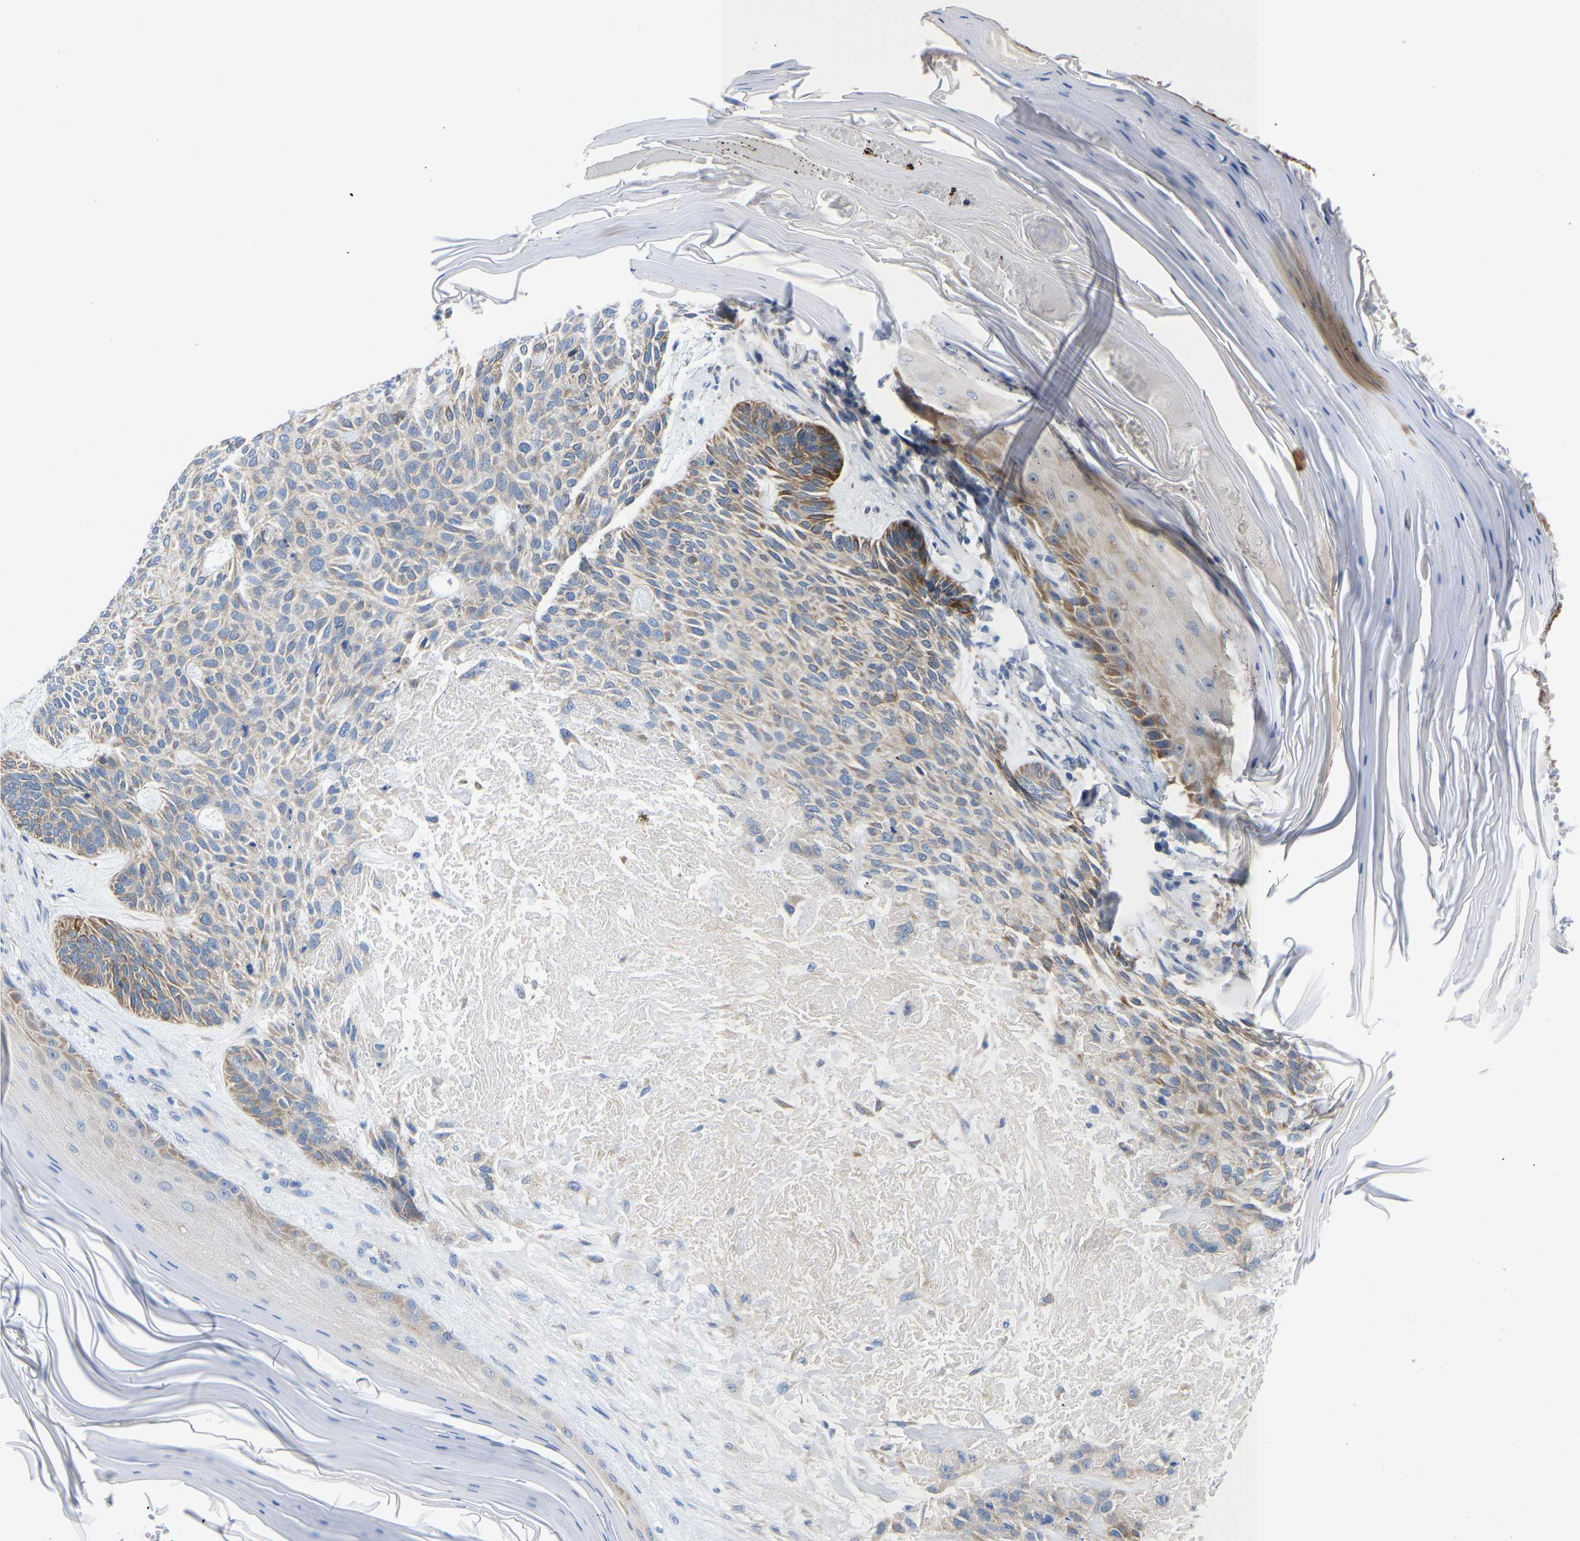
{"staining": {"intensity": "moderate", "quantity": "<25%", "location": "cytoplasmic/membranous"}, "tissue": "skin cancer", "cell_type": "Tumor cells", "image_type": "cancer", "snomed": [{"axis": "morphology", "description": "Basal cell carcinoma"}, {"axis": "topography", "description": "Skin"}], "caption": "A low amount of moderate cytoplasmic/membranous expression is identified in about <25% of tumor cells in skin cancer (basal cell carcinoma) tissue.", "gene": "ABCA10", "patient": {"sex": "male", "age": 55}}